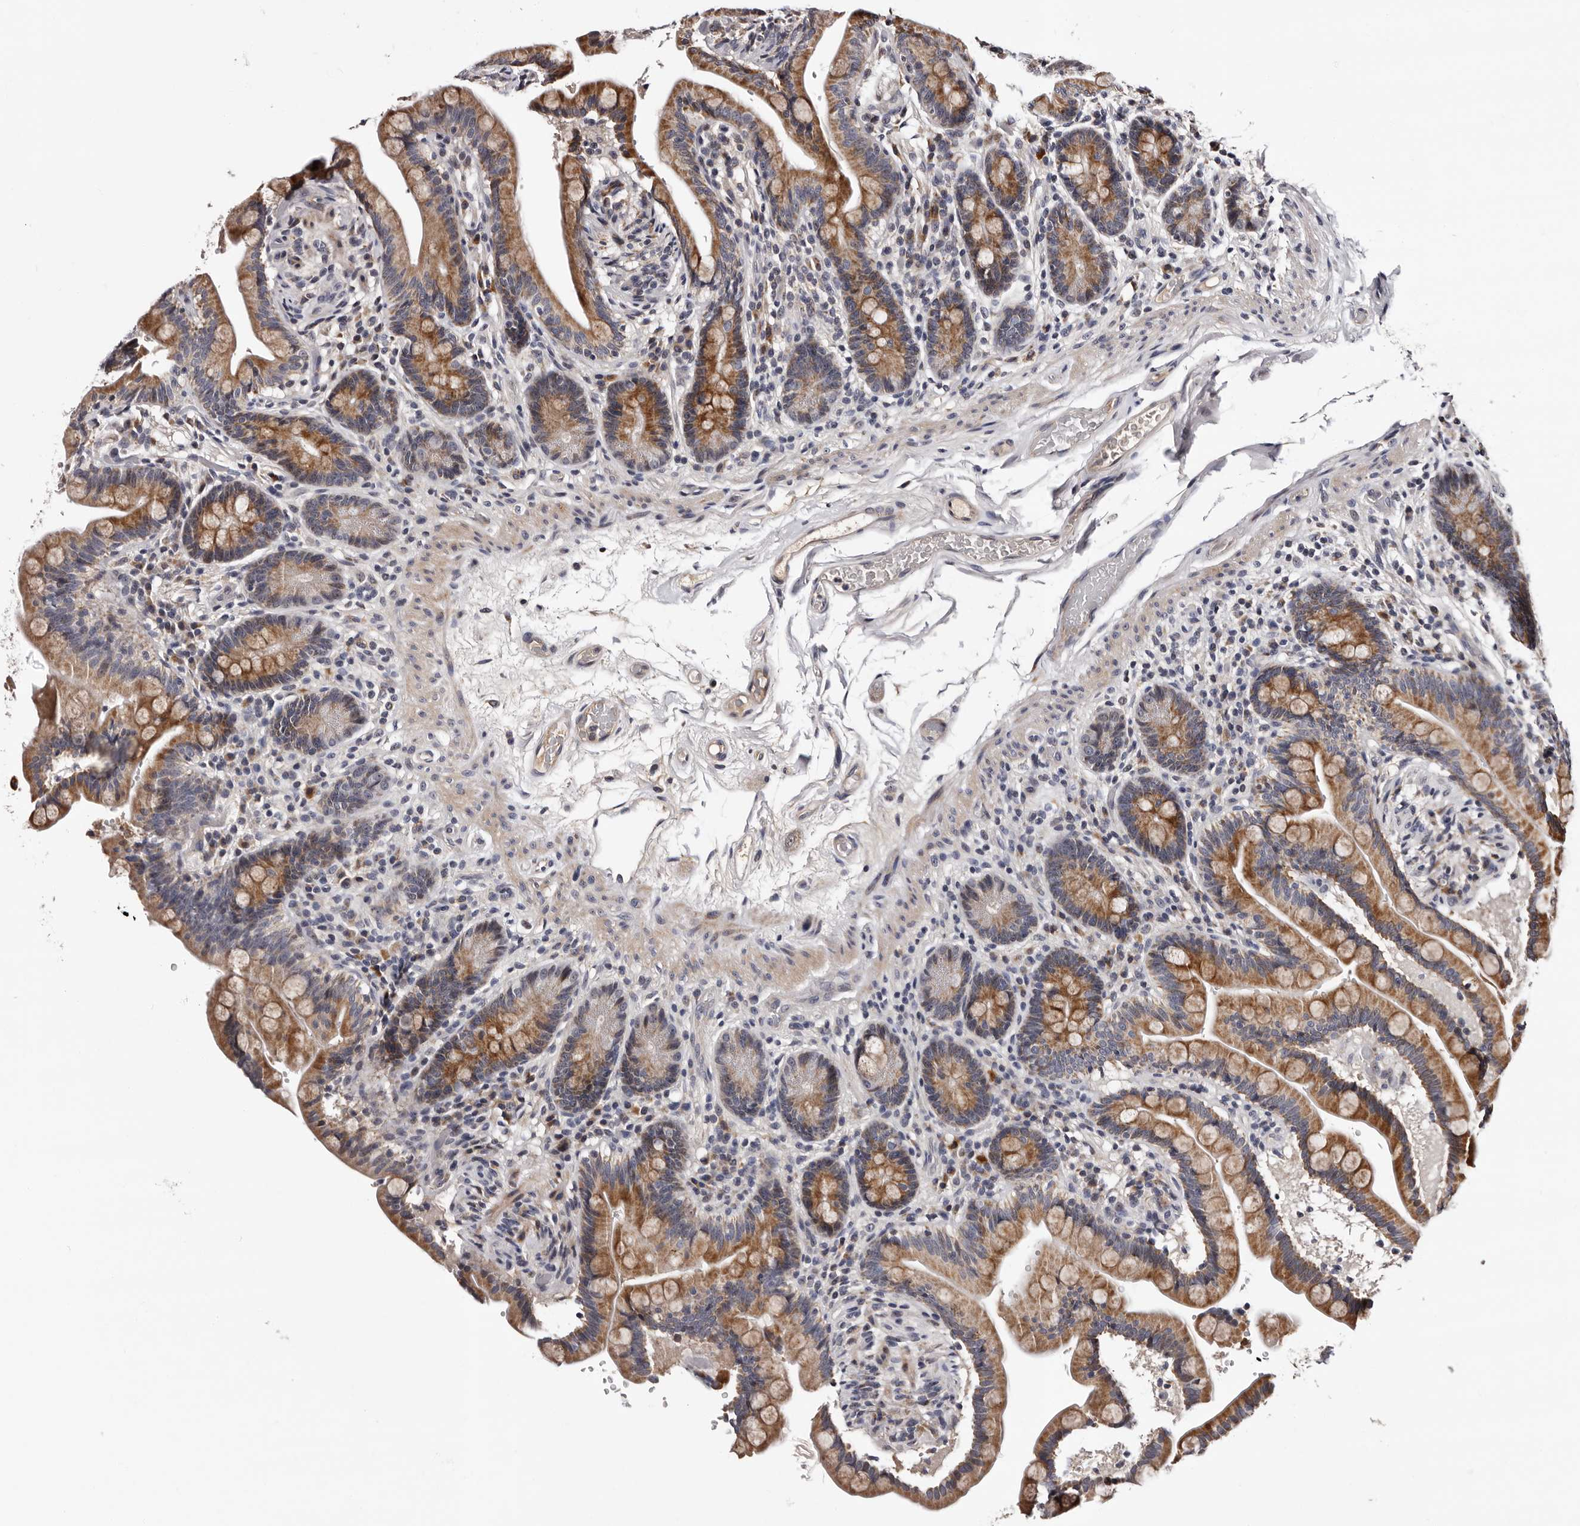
{"staining": {"intensity": "weak", "quantity": "25%-75%", "location": "cytoplasmic/membranous"}, "tissue": "colon", "cell_type": "Endothelial cells", "image_type": "normal", "snomed": [{"axis": "morphology", "description": "Normal tissue, NOS"}, {"axis": "topography", "description": "Smooth muscle"}, {"axis": "topography", "description": "Colon"}], "caption": "IHC staining of unremarkable colon, which displays low levels of weak cytoplasmic/membranous expression in approximately 25%-75% of endothelial cells indicating weak cytoplasmic/membranous protein staining. The staining was performed using DAB (brown) for protein detection and nuclei were counterstained in hematoxylin (blue).", "gene": "TAF4B", "patient": {"sex": "male", "age": 73}}